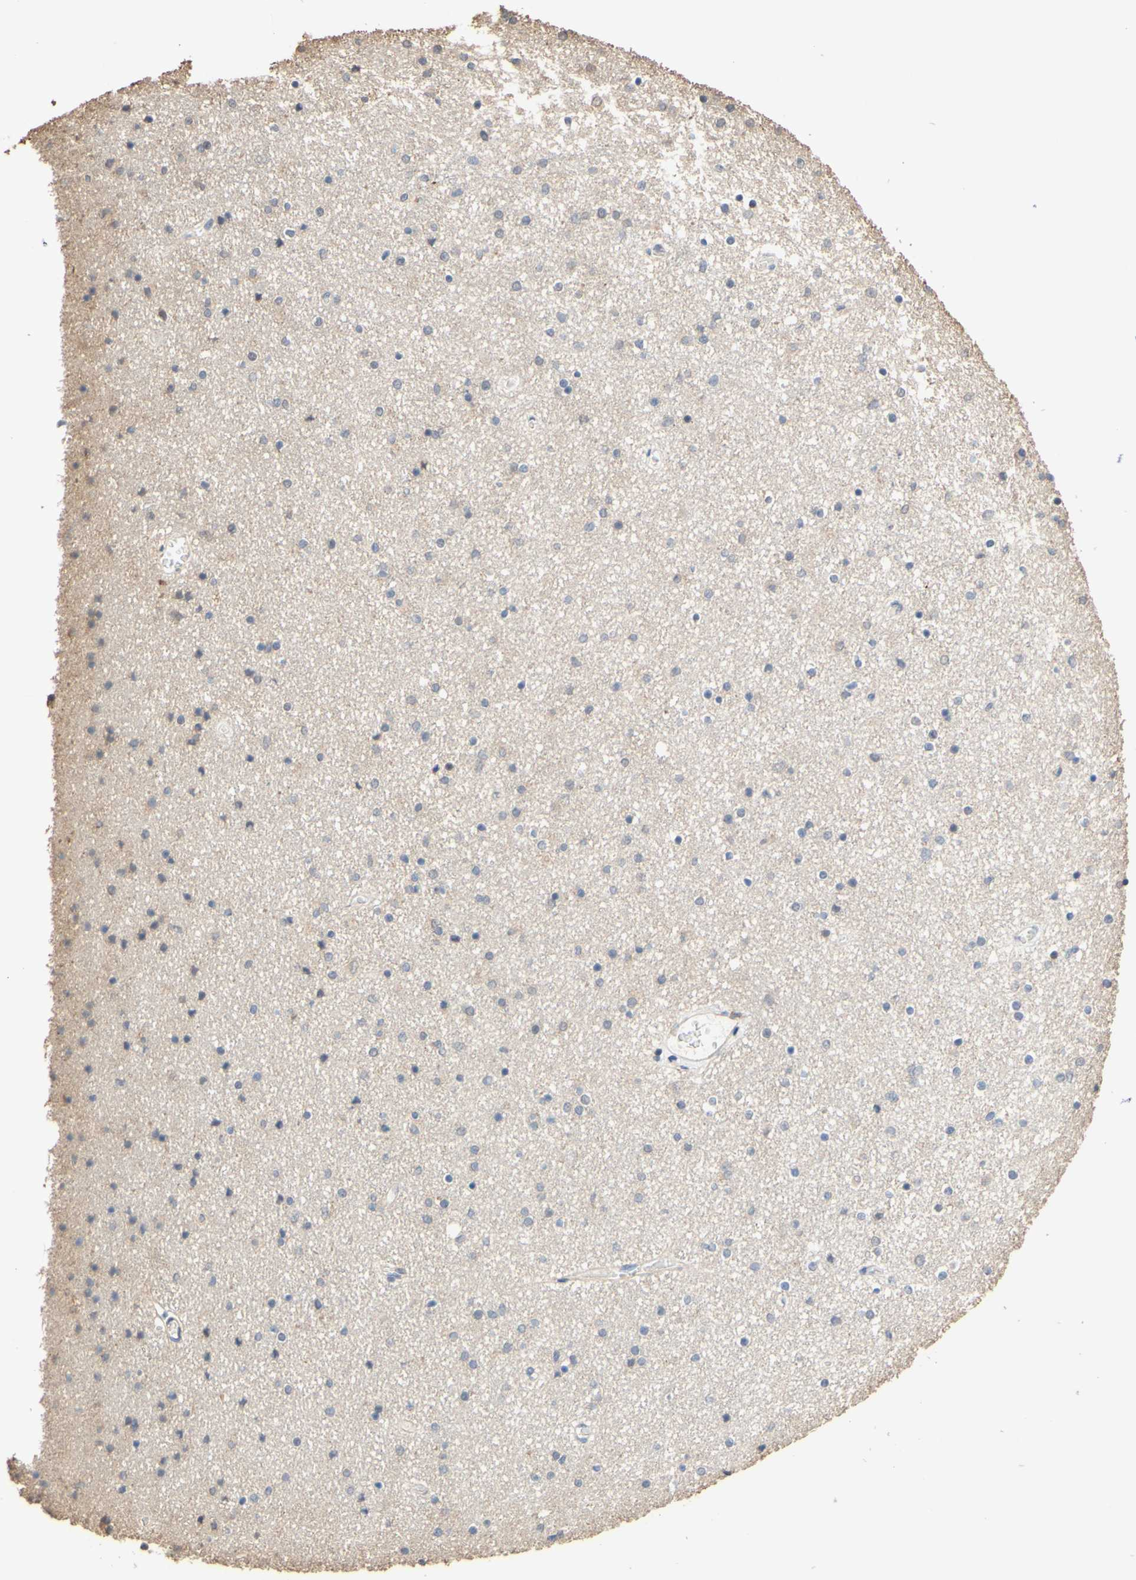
{"staining": {"intensity": "negative", "quantity": "none", "location": "none"}, "tissue": "caudate", "cell_type": "Glial cells", "image_type": "normal", "snomed": [{"axis": "morphology", "description": "Normal tissue, NOS"}, {"axis": "topography", "description": "Lateral ventricle wall"}], "caption": "Micrograph shows no protein staining in glial cells of benign caudate. (DAB IHC, high magnification).", "gene": "SMIM19", "patient": {"sex": "female", "age": 54}}